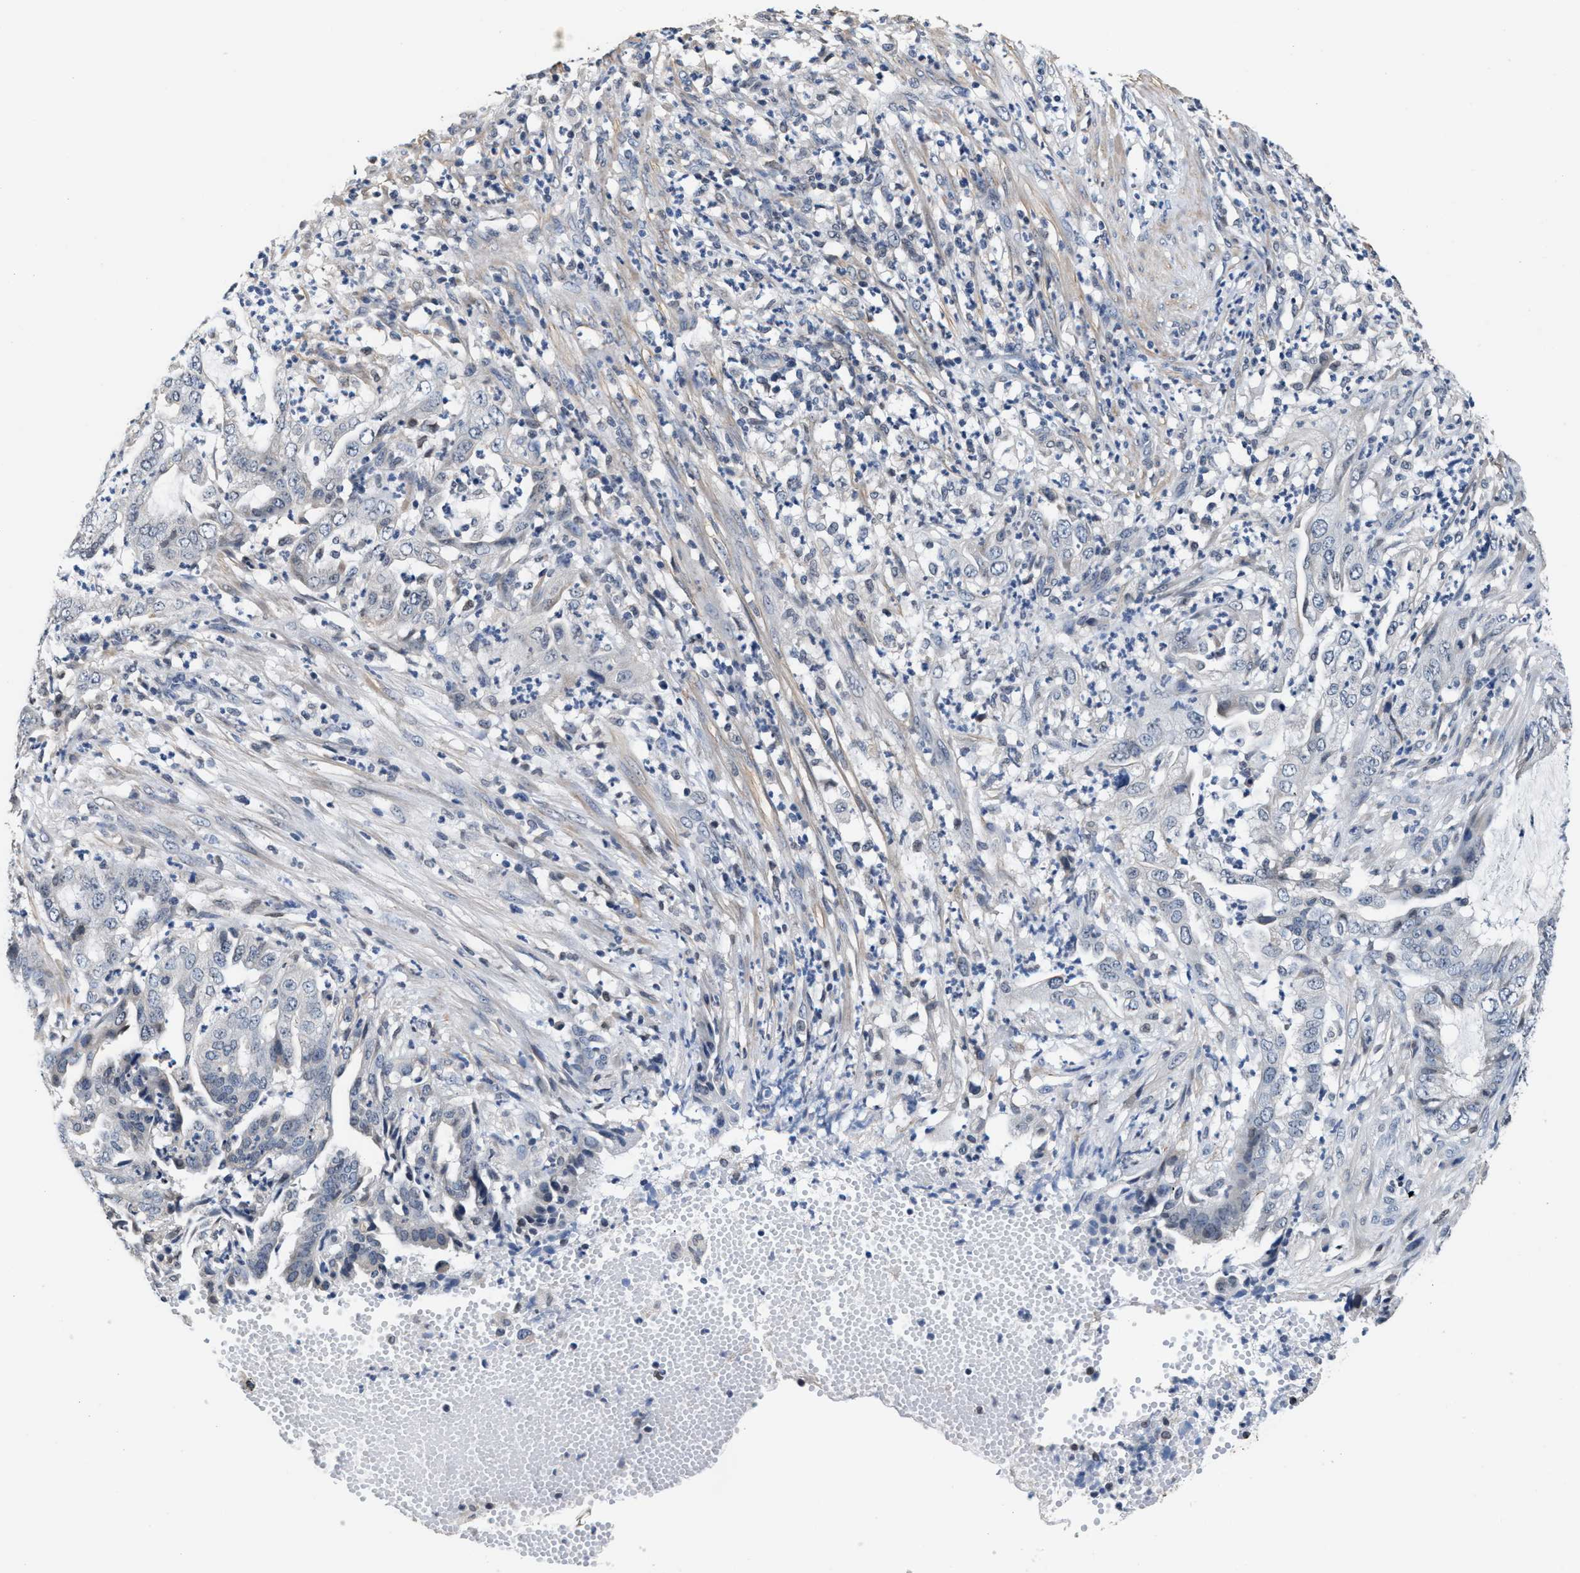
{"staining": {"intensity": "negative", "quantity": "none", "location": "none"}, "tissue": "endometrial cancer", "cell_type": "Tumor cells", "image_type": "cancer", "snomed": [{"axis": "morphology", "description": "Adenocarcinoma, NOS"}, {"axis": "topography", "description": "Endometrium"}], "caption": "High power microscopy micrograph of an immunohistochemistry (IHC) photomicrograph of endometrial cancer (adenocarcinoma), revealing no significant expression in tumor cells. Nuclei are stained in blue.", "gene": "MYH3", "patient": {"sex": "female", "age": 51}}